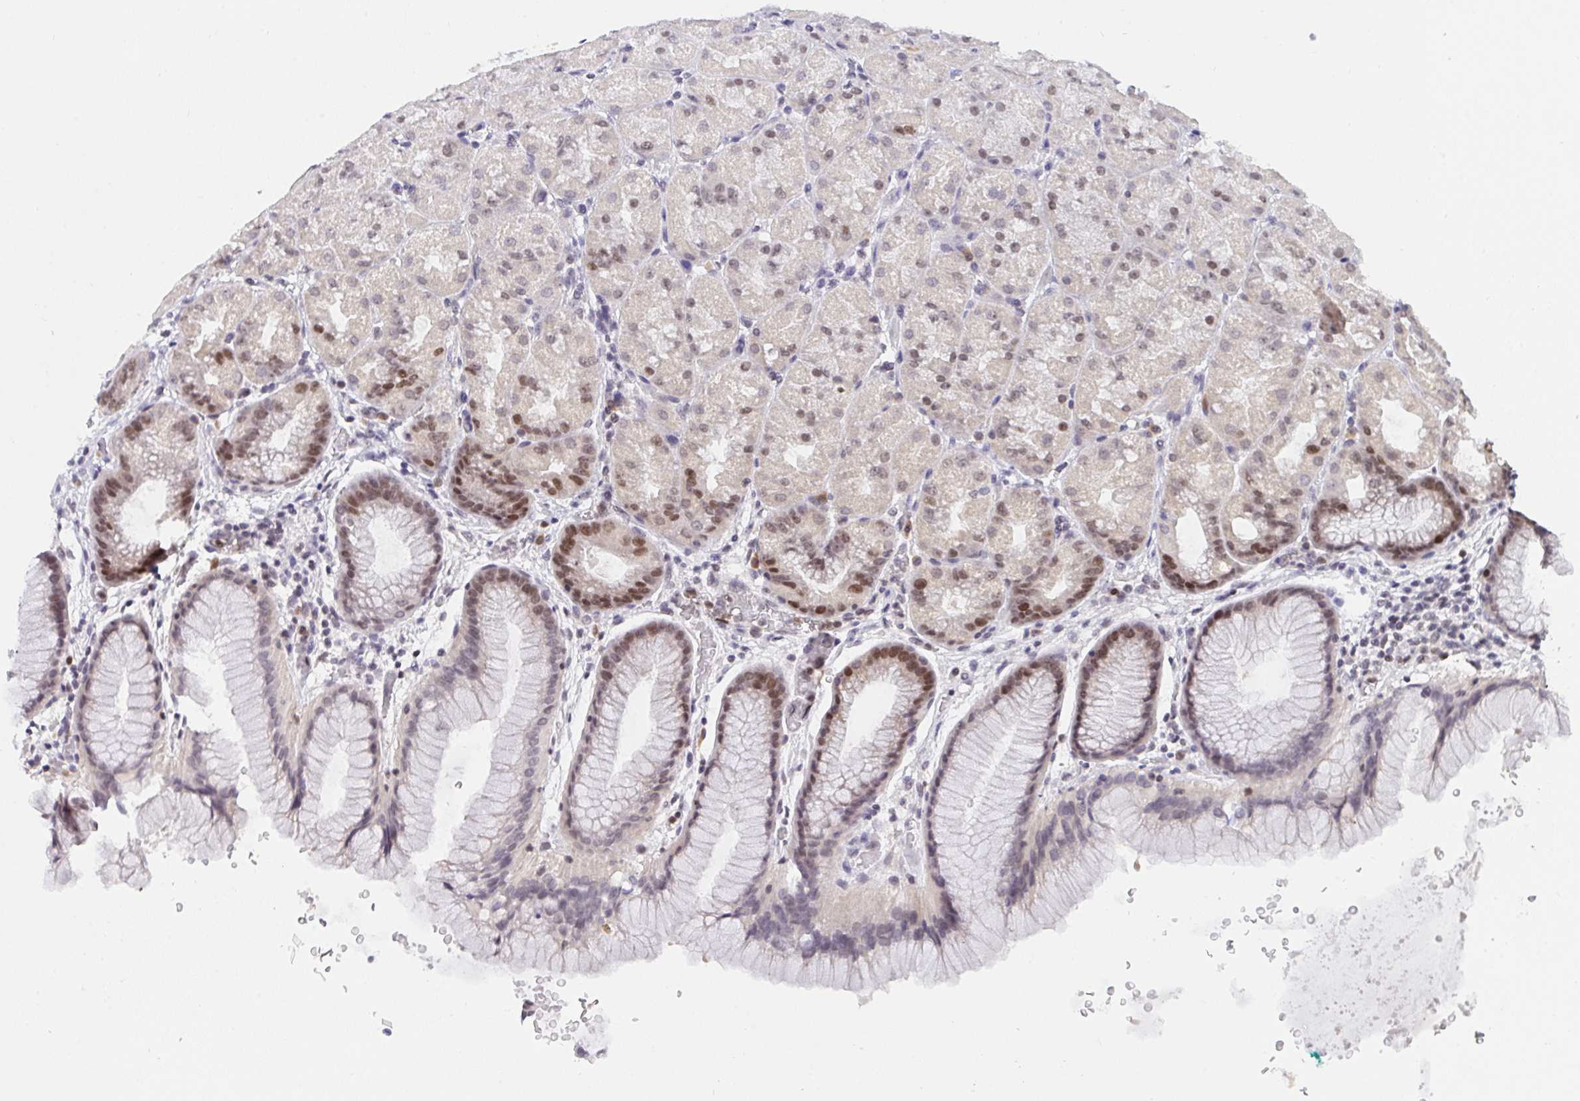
{"staining": {"intensity": "moderate", "quantity": "25%-75%", "location": "cytoplasmic/membranous,nuclear"}, "tissue": "stomach", "cell_type": "Glandular cells", "image_type": "normal", "snomed": [{"axis": "morphology", "description": "Normal tissue, NOS"}, {"axis": "topography", "description": "Stomach, upper"}, {"axis": "topography", "description": "Stomach"}], "caption": "Glandular cells show medium levels of moderate cytoplasmic/membranous,nuclear positivity in approximately 25%-75% of cells in benign human stomach. The staining was performed using DAB (3,3'-diaminobenzidine), with brown indicating positive protein expression. Nuclei are stained blue with hematoxylin.", "gene": "RFC4", "patient": {"sex": "male", "age": 48}}